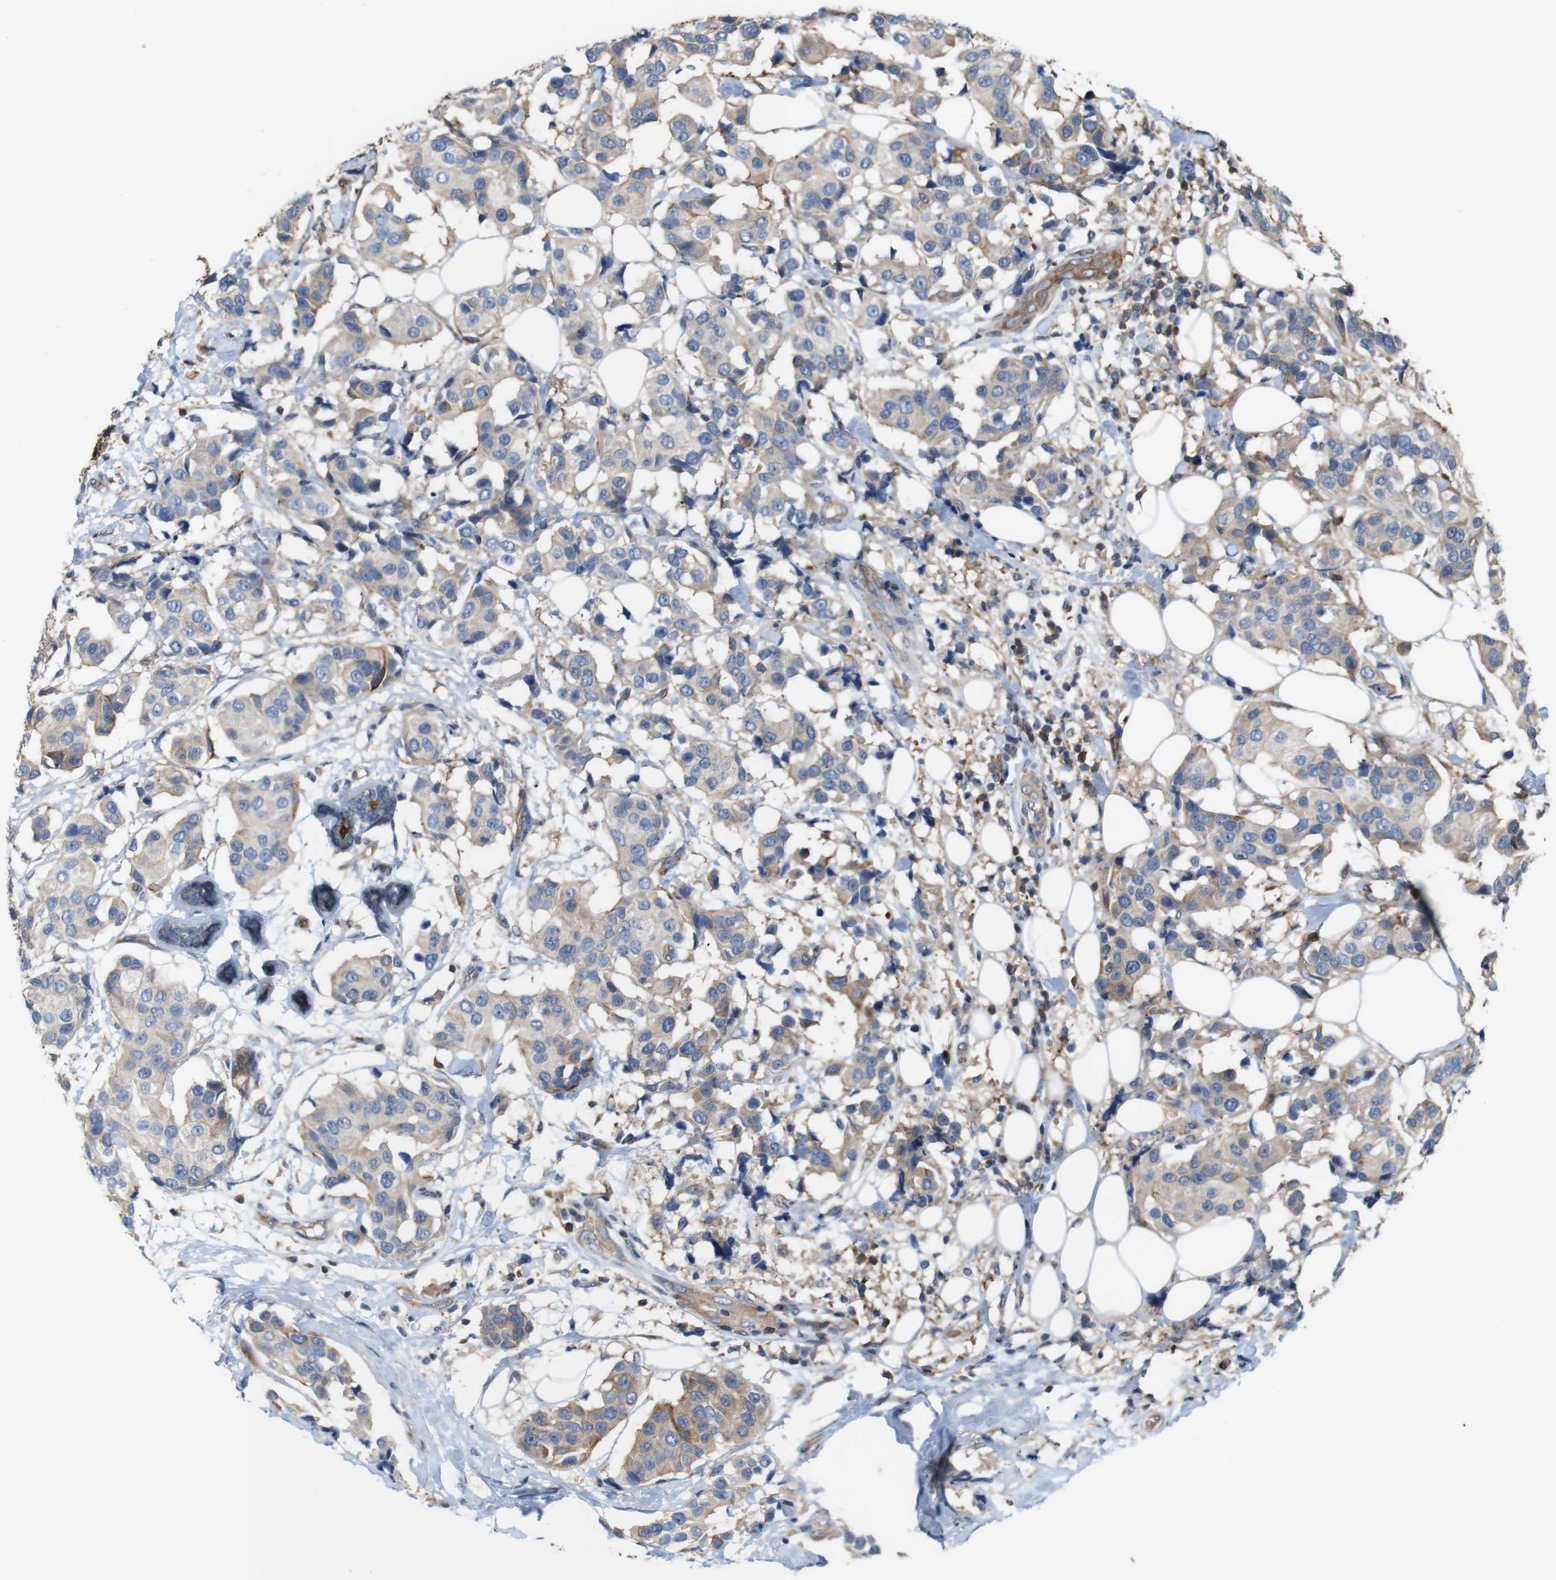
{"staining": {"intensity": "weak", "quantity": ">75%", "location": "cytoplasmic/membranous"}, "tissue": "breast cancer", "cell_type": "Tumor cells", "image_type": "cancer", "snomed": [{"axis": "morphology", "description": "Normal tissue, NOS"}, {"axis": "morphology", "description": "Duct carcinoma"}, {"axis": "topography", "description": "Breast"}], "caption": "Immunohistochemical staining of human intraductal carcinoma (breast) exhibits low levels of weak cytoplasmic/membranous staining in about >75% of tumor cells.", "gene": "PCOLCE2", "patient": {"sex": "female", "age": 39}}